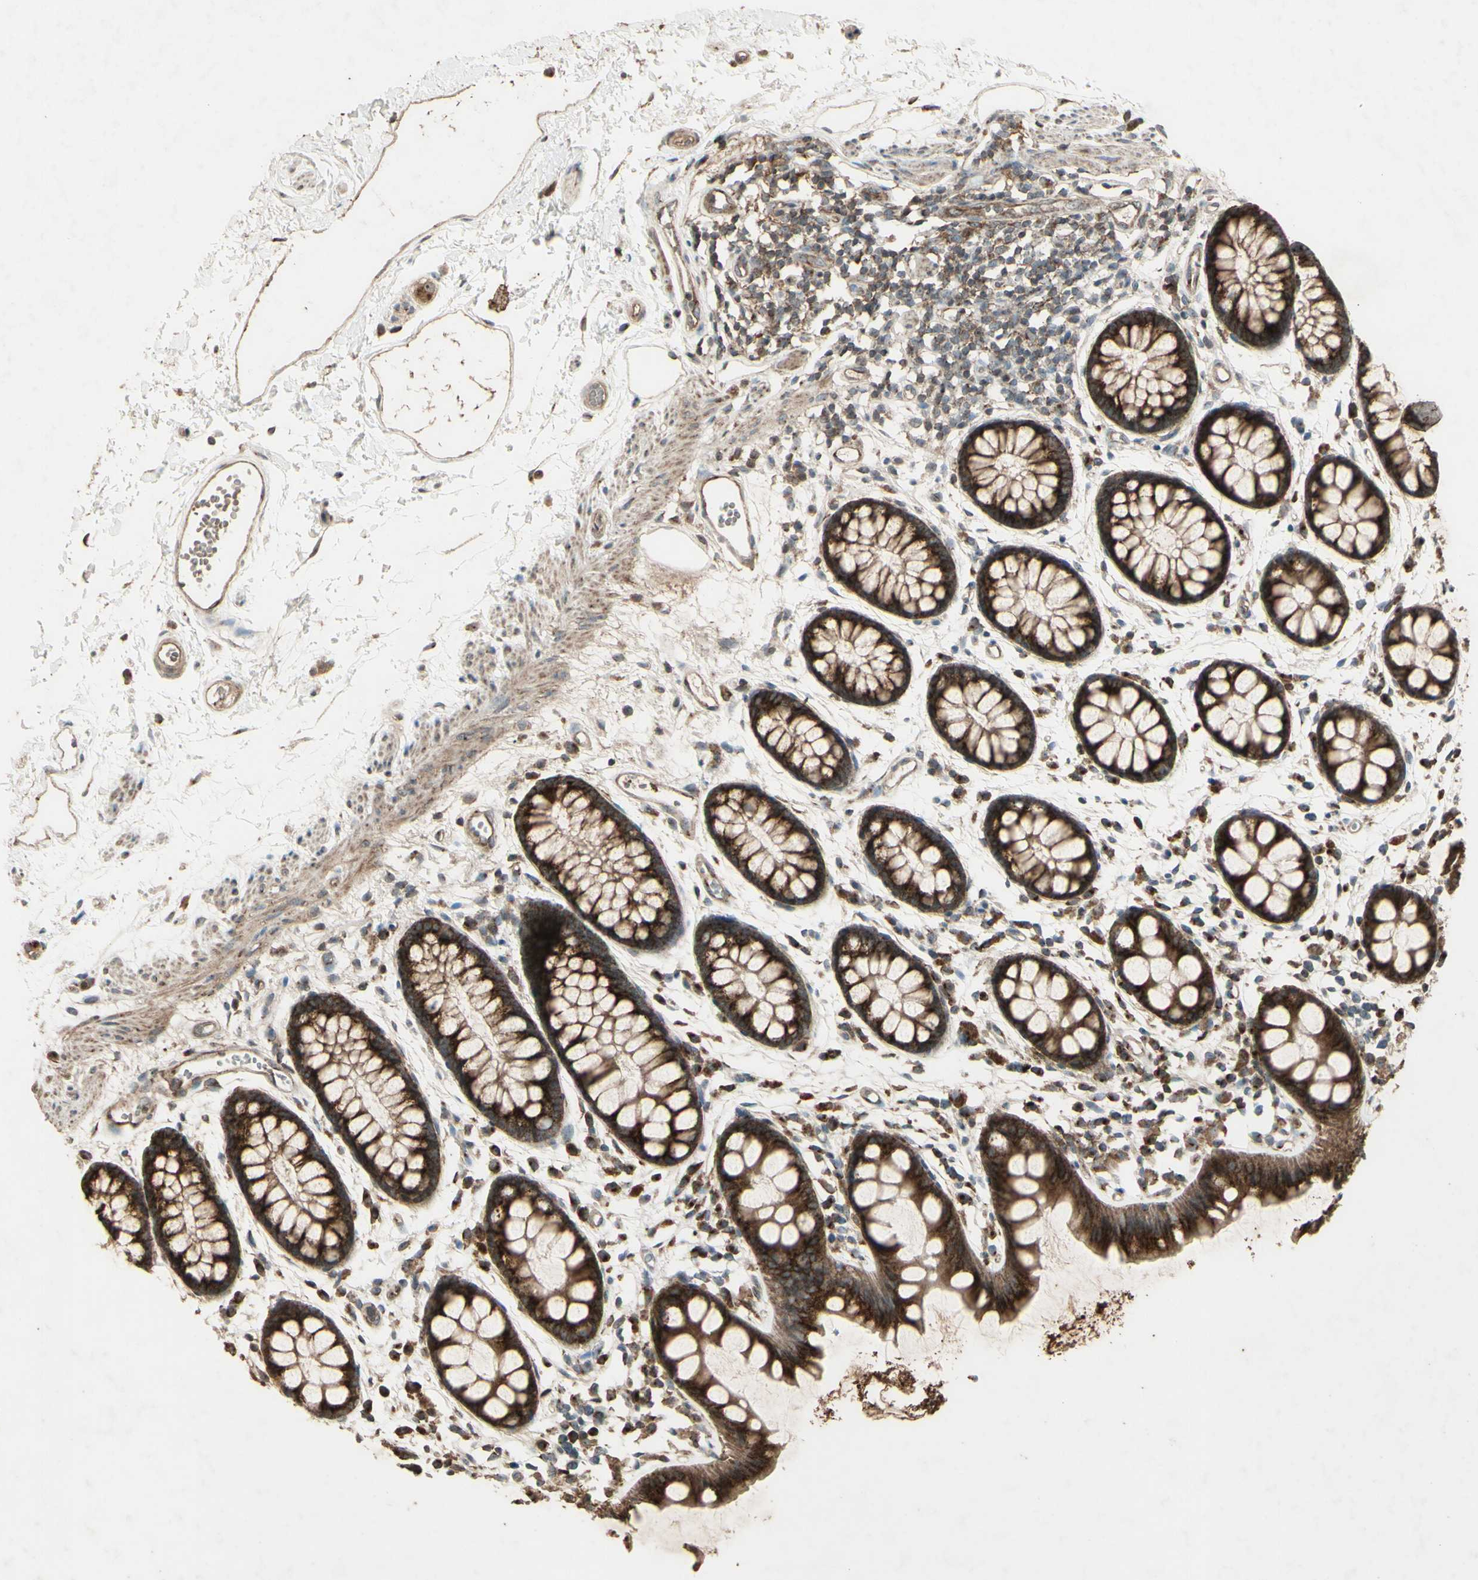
{"staining": {"intensity": "strong", "quantity": ">75%", "location": "cytoplasmic/membranous"}, "tissue": "rectum", "cell_type": "Glandular cells", "image_type": "normal", "snomed": [{"axis": "morphology", "description": "Normal tissue, NOS"}, {"axis": "topography", "description": "Rectum"}], "caption": "This histopathology image exhibits benign rectum stained with immunohistochemistry (IHC) to label a protein in brown. The cytoplasmic/membranous of glandular cells show strong positivity for the protein. Nuclei are counter-stained blue.", "gene": "AP1G1", "patient": {"sex": "female", "age": 66}}